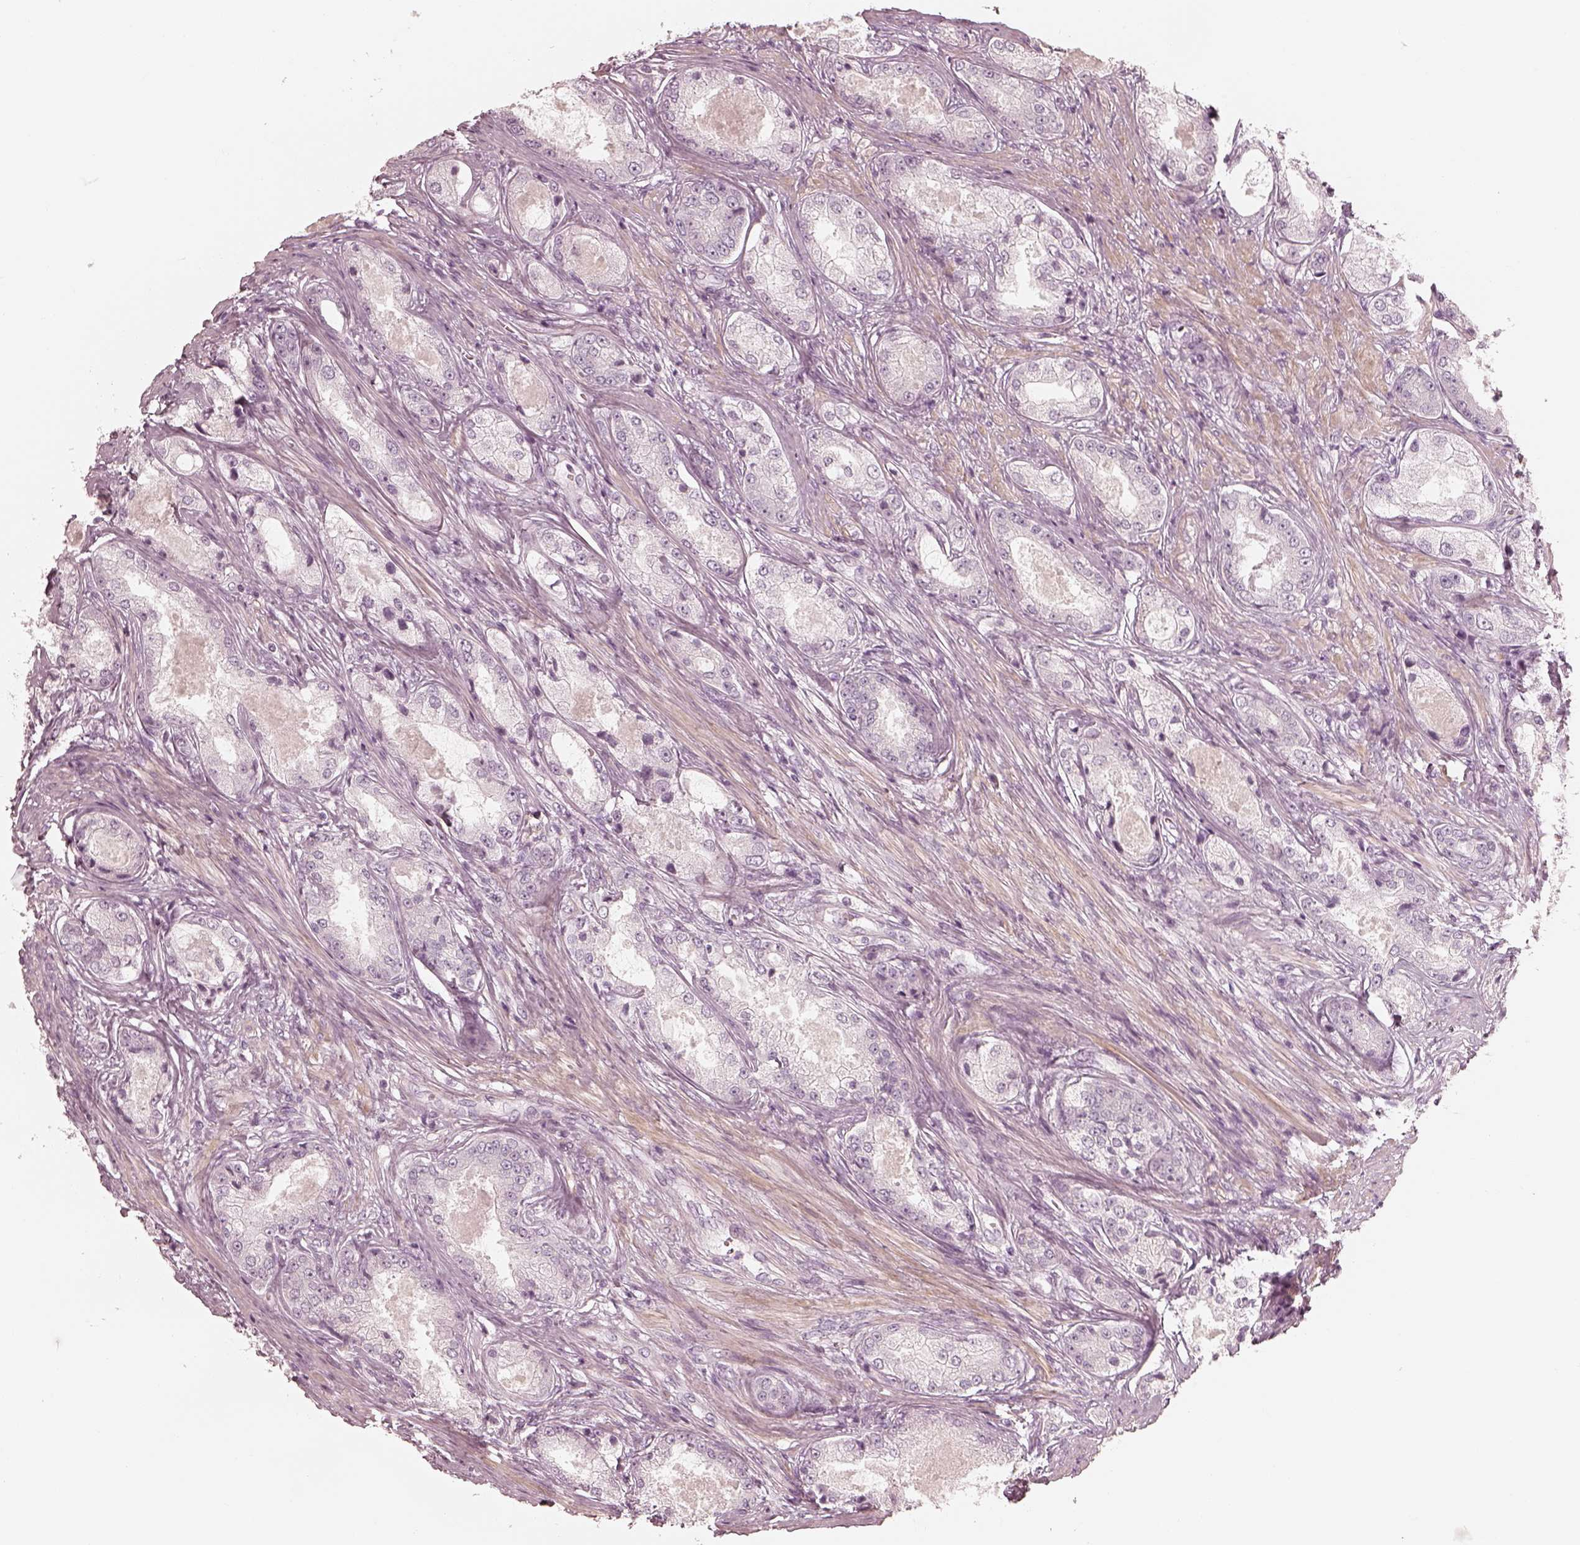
{"staining": {"intensity": "negative", "quantity": "none", "location": "none"}, "tissue": "prostate cancer", "cell_type": "Tumor cells", "image_type": "cancer", "snomed": [{"axis": "morphology", "description": "Adenocarcinoma, Low grade"}, {"axis": "topography", "description": "Prostate"}], "caption": "The histopathology image displays no staining of tumor cells in prostate cancer. (Stains: DAB (3,3'-diaminobenzidine) IHC with hematoxylin counter stain, Microscopy: brightfield microscopy at high magnification).", "gene": "SPATA24", "patient": {"sex": "male", "age": 68}}